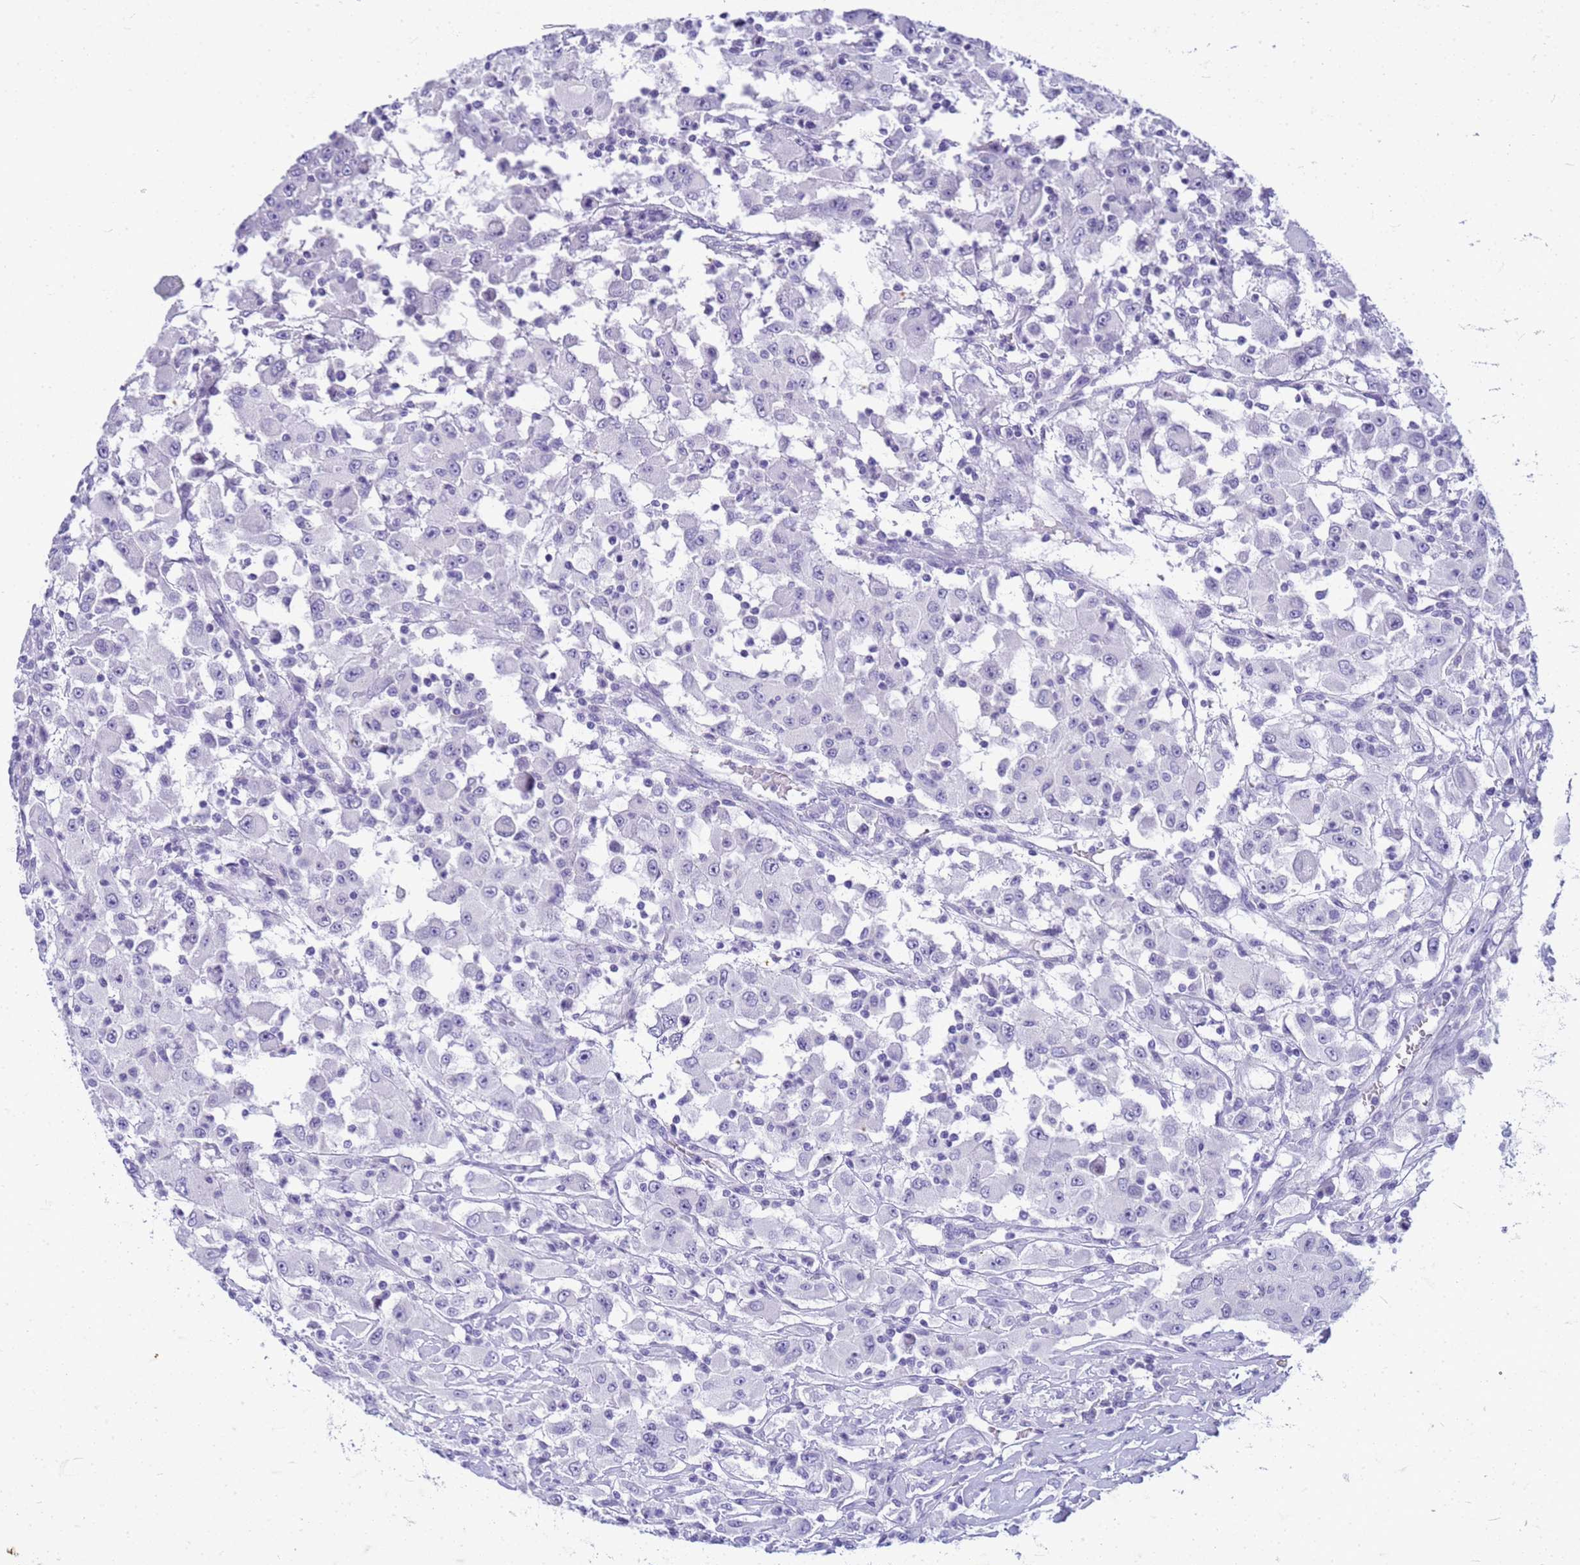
{"staining": {"intensity": "negative", "quantity": "none", "location": "none"}, "tissue": "renal cancer", "cell_type": "Tumor cells", "image_type": "cancer", "snomed": [{"axis": "morphology", "description": "Adenocarcinoma, NOS"}, {"axis": "topography", "description": "Kidney"}], "caption": "High power microscopy histopathology image of an IHC image of renal cancer (adenocarcinoma), revealing no significant expression in tumor cells.", "gene": "CFAP100", "patient": {"sex": "female", "age": 67}}